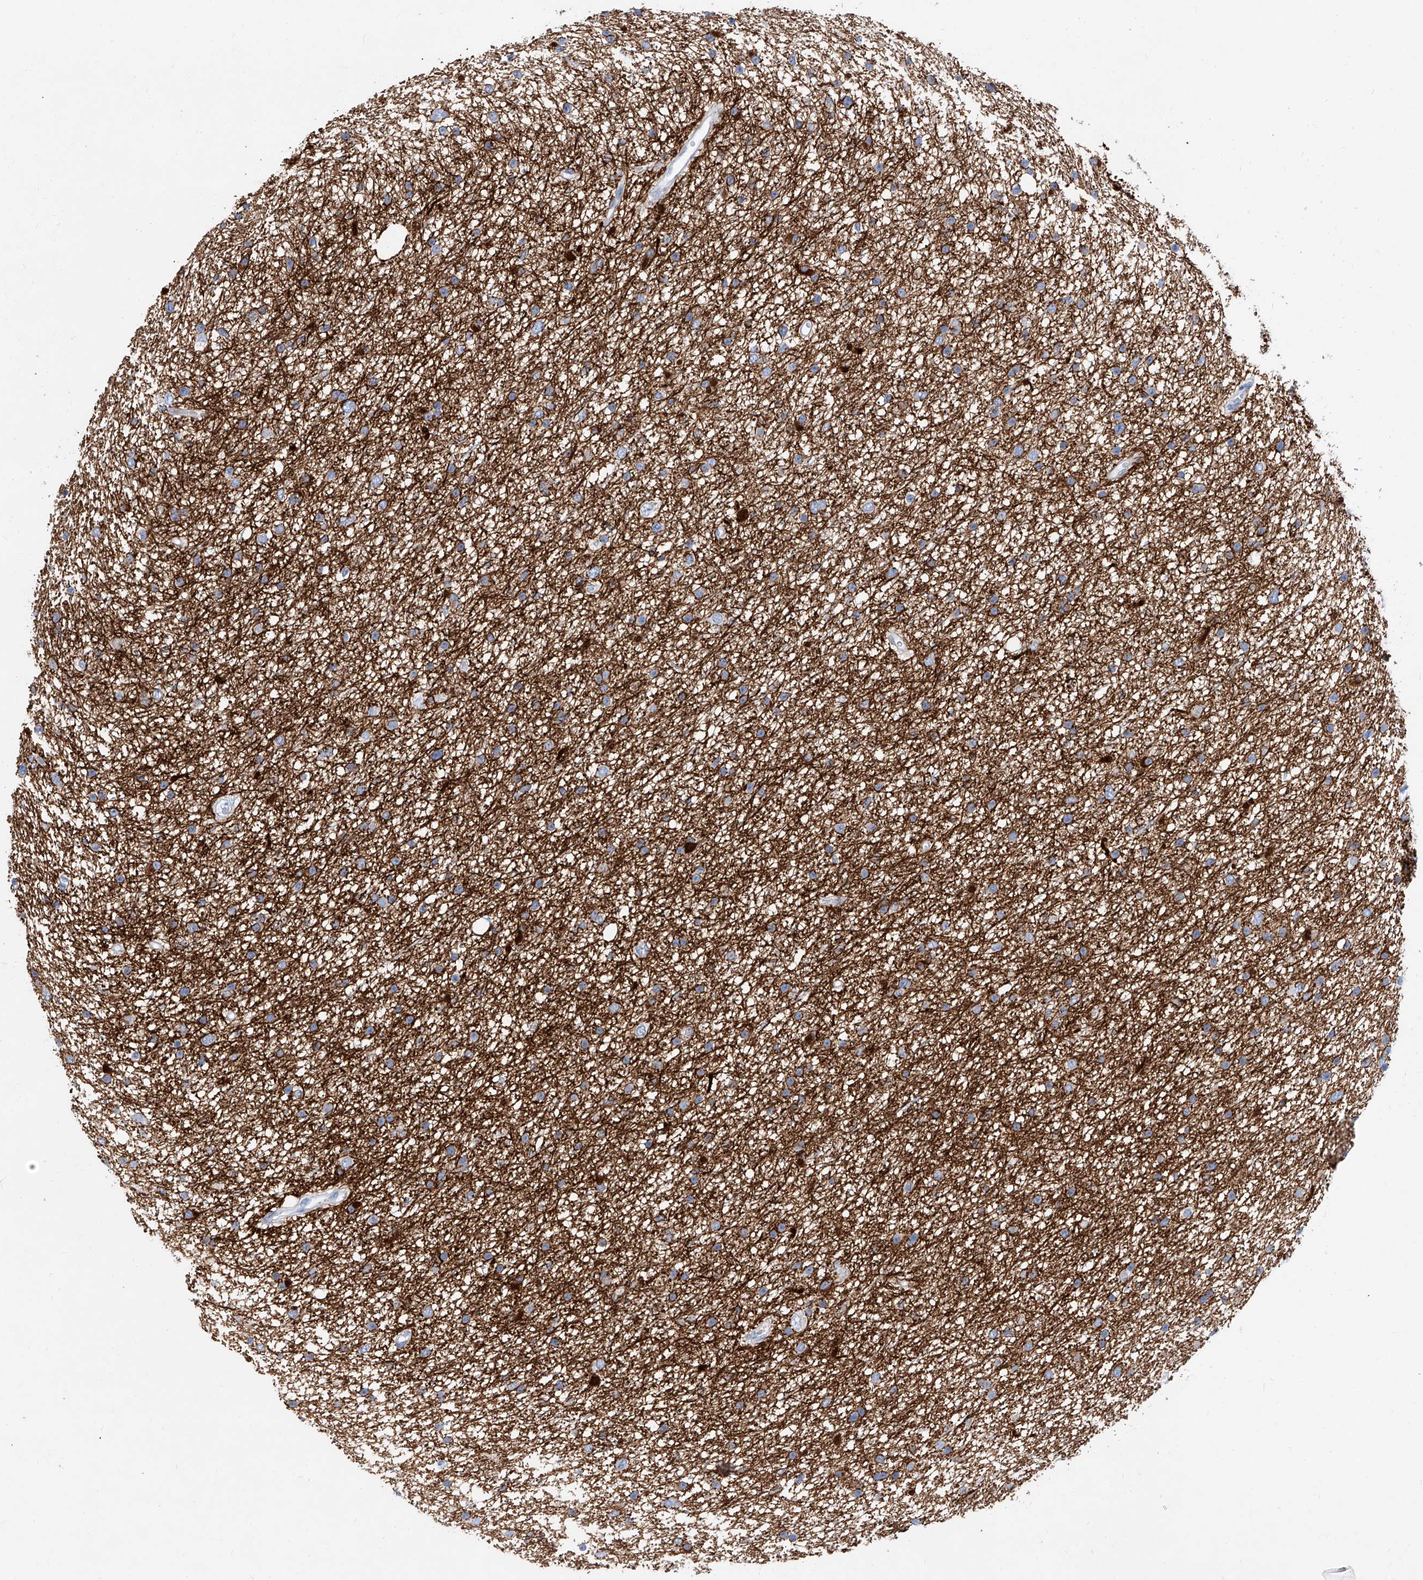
{"staining": {"intensity": "negative", "quantity": "none", "location": "none"}, "tissue": "glioma", "cell_type": "Tumor cells", "image_type": "cancer", "snomed": [{"axis": "morphology", "description": "Glioma, malignant, Low grade"}, {"axis": "topography", "description": "Cerebral cortex"}], "caption": "Immunohistochemistry (IHC) of human glioma reveals no staining in tumor cells.", "gene": "SLC25A29", "patient": {"sex": "female", "age": 39}}